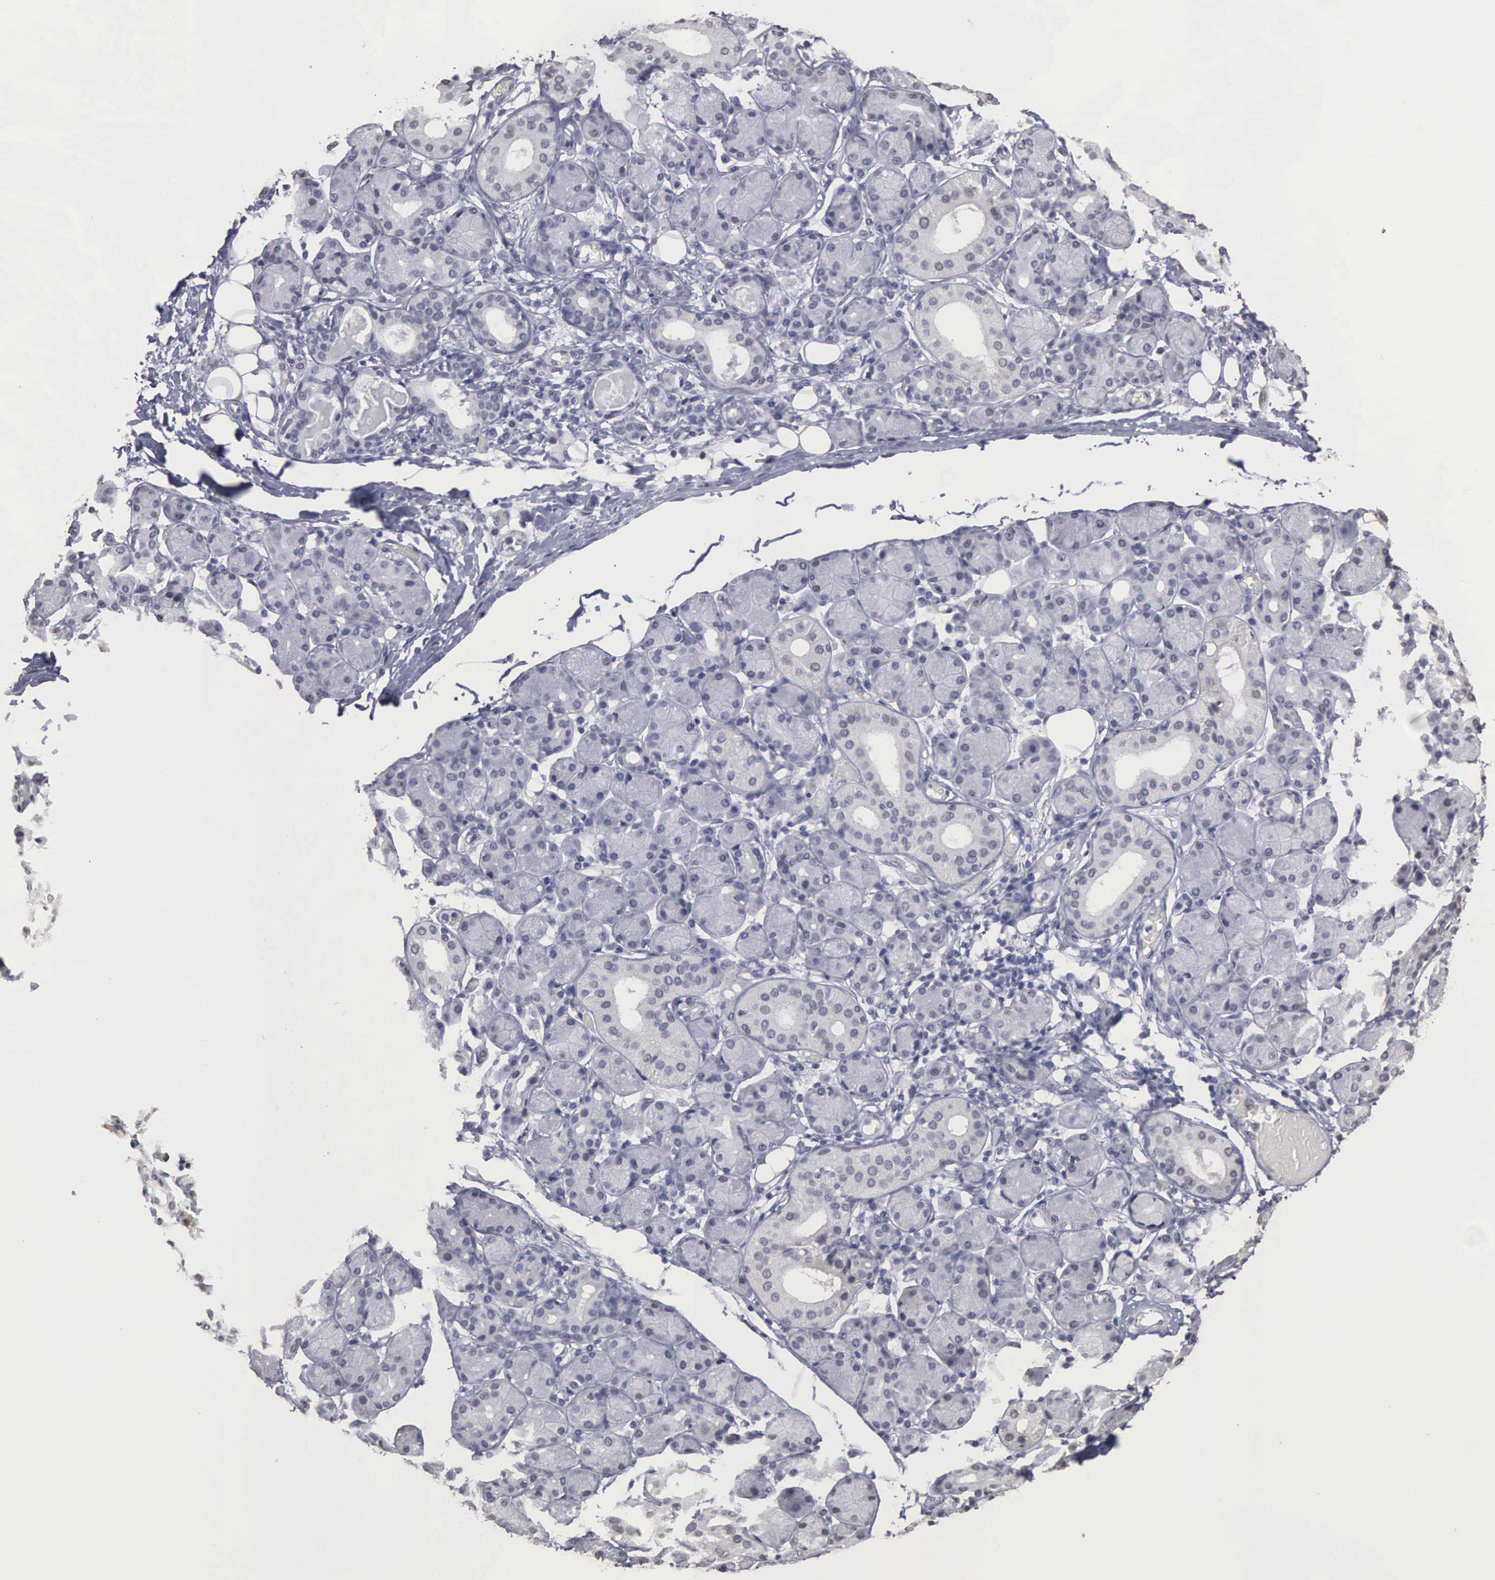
{"staining": {"intensity": "negative", "quantity": "none", "location": "none"}, "tissue": "salivary gland", "cell_type": "Glandular cells", "image_type": "normal", "snomed": [{"axis": "morphology", "description": "Normal tissue, NOS"}, {"axis": "topography", "description": "Salivary gland"}, {"axis": "topography", "description": "Peripheral nerve tissue"}], "caption": "High power microscopy photomicrograph of an immunohistochemistry micrograph of unremarkable salivary gland, revealing no significant positivity in glandular cells.", "gene": "UPB1", "patient": {"sex": "male", "age": 62}}